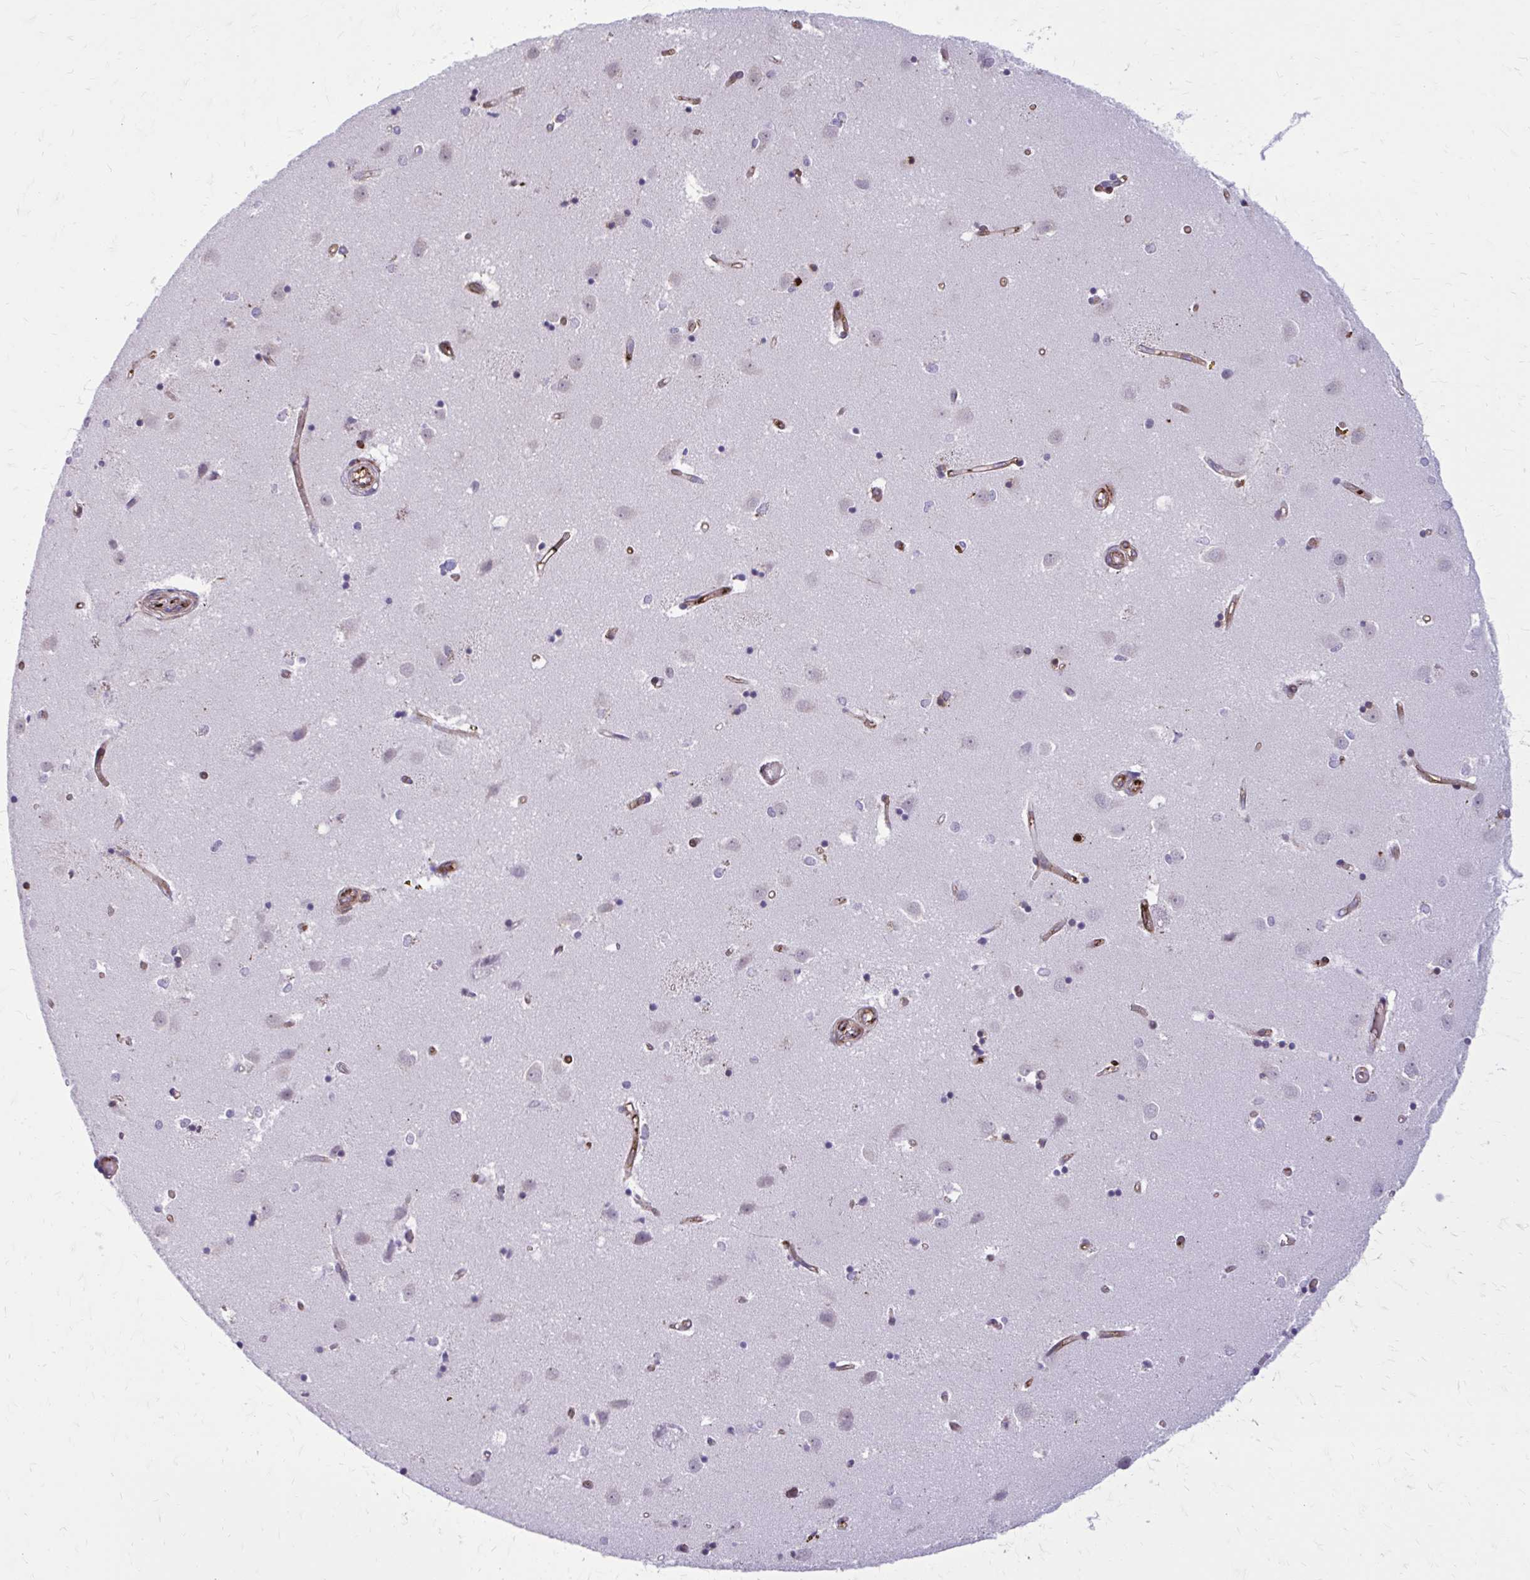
{"staining": {"intensity": "negative", "quantity": "none", "location": "none"}, "tissue": "caudate", "cell_type": "Glial cells", "image_type": "normal", "snomed": [{"axis": "morphology", "description": "Normal tissue, NOS"}, {"axis": "topography", "description": "Lateral ventricle wall"}], "caption": "This is a photomicrograph of immunohistochemistry (IHC) staining of normal caudate, which shows no positivity in glial cells.", "gene": "BEND5", "patient": {"sex": "male", "age": 54}}